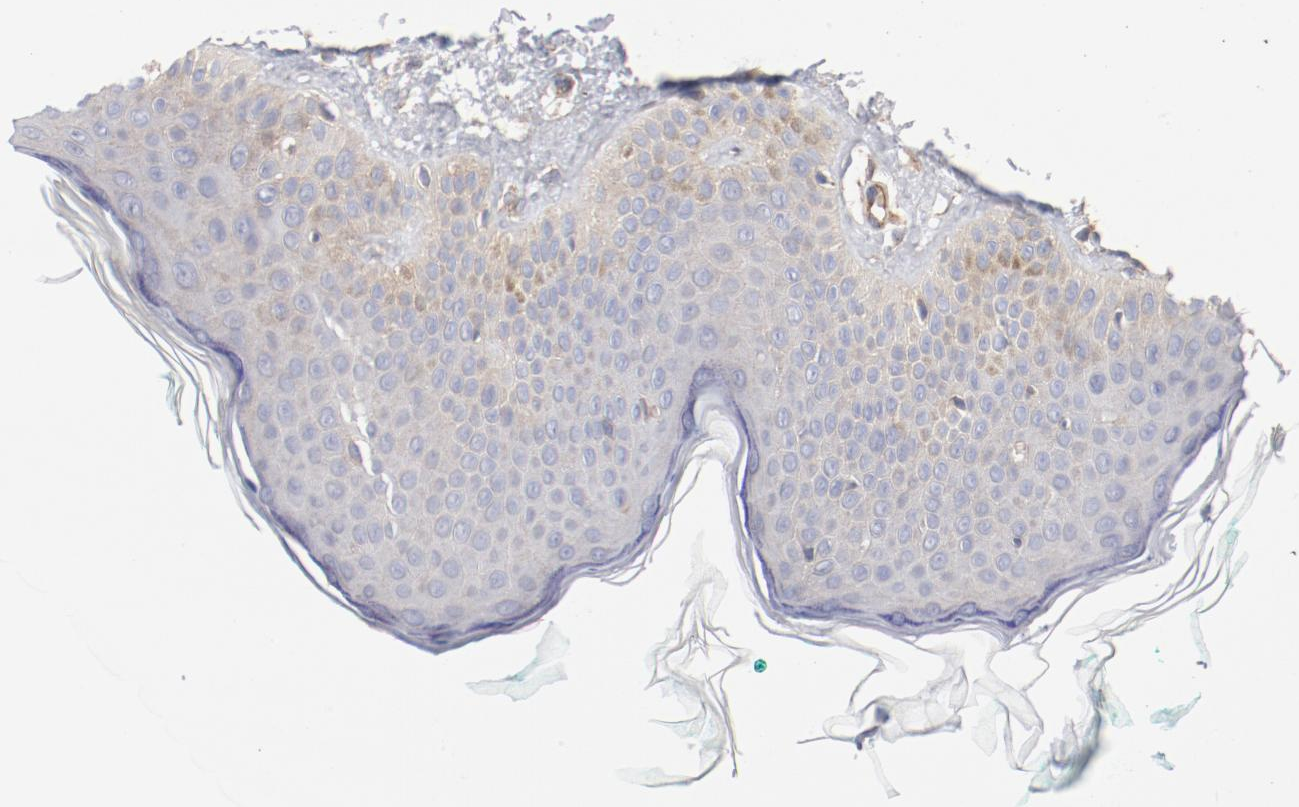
{"staining": {"intensity": "weak", "quantity": ">75%", "location": "cytoplasmic/membranous"}, "tissue": "skin", "cell_type": "Fibroblasts", "image_type": "normal", "snomed": [{"axis": "morphology", "description": "Normal tissue, NOS"}, {"axis": "topography", "description": "Skin"}], "caption": "Immunohistochemistry (IHC) (DAB (3,3'-diaminobenzidine)) staining of normal skin shows weak cytoplasmic/membranous protein expression in approximately >75% of fibroblasts.", "gene": "AP2A1", "patient": {"sex": "male", "age": 71}}